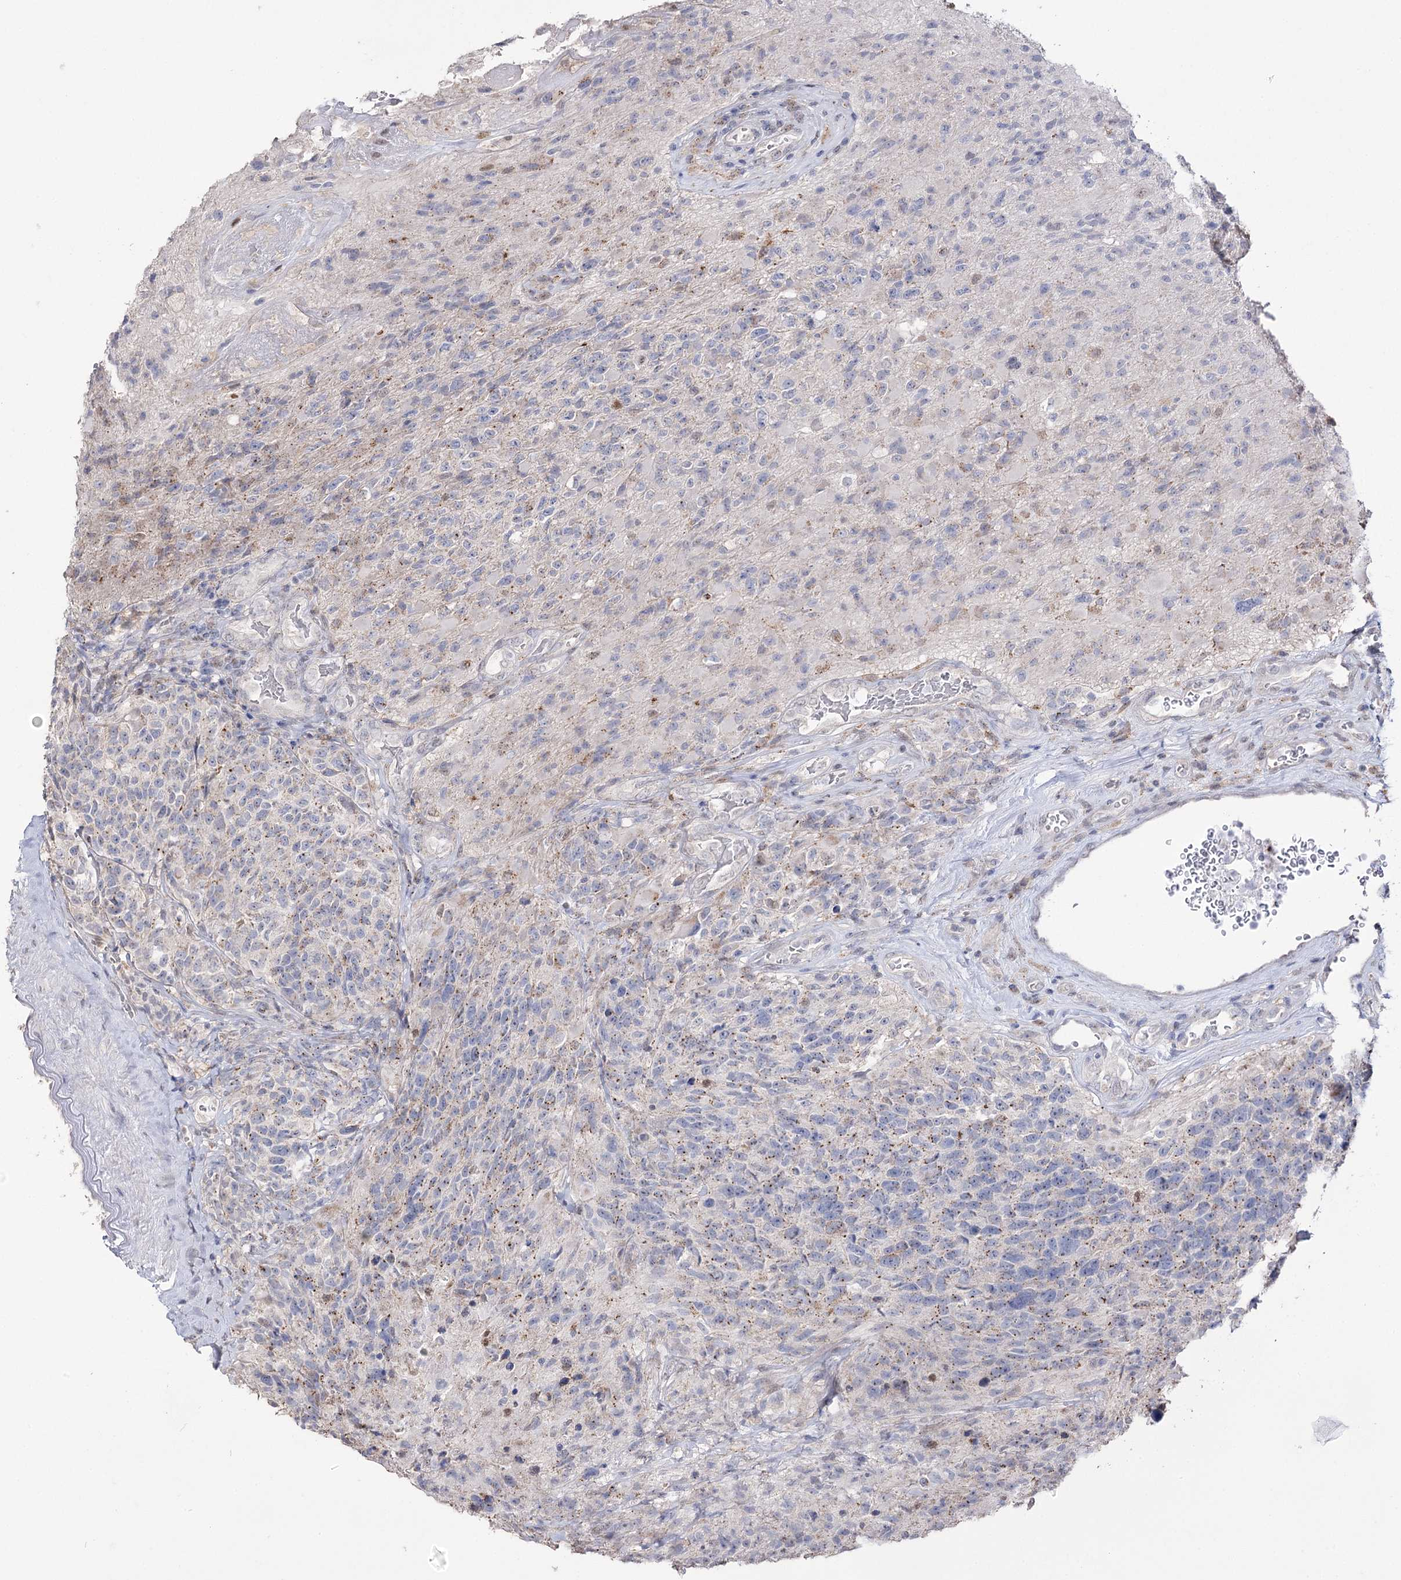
{"staining": {"intensity": "weak", "quantity": "25%-75%", "location": "cytoplasmic/membranous"}, "tissue": "glioma", "cell_type": "Tumor cells", "image_type": "cancer", "snomed": [{"axis": "morphology", "description": "Glioma, malignant, High grade"}, {"axis": "topography", "description": "Brain"}], "caption": "Weak cytoplasmic/membranous staining is identified in about 25%-75% of tumor cells in malignant glioma (high-grade).", "gene": "VGLL4", "patient": {"sex": "male", "age": 76}}